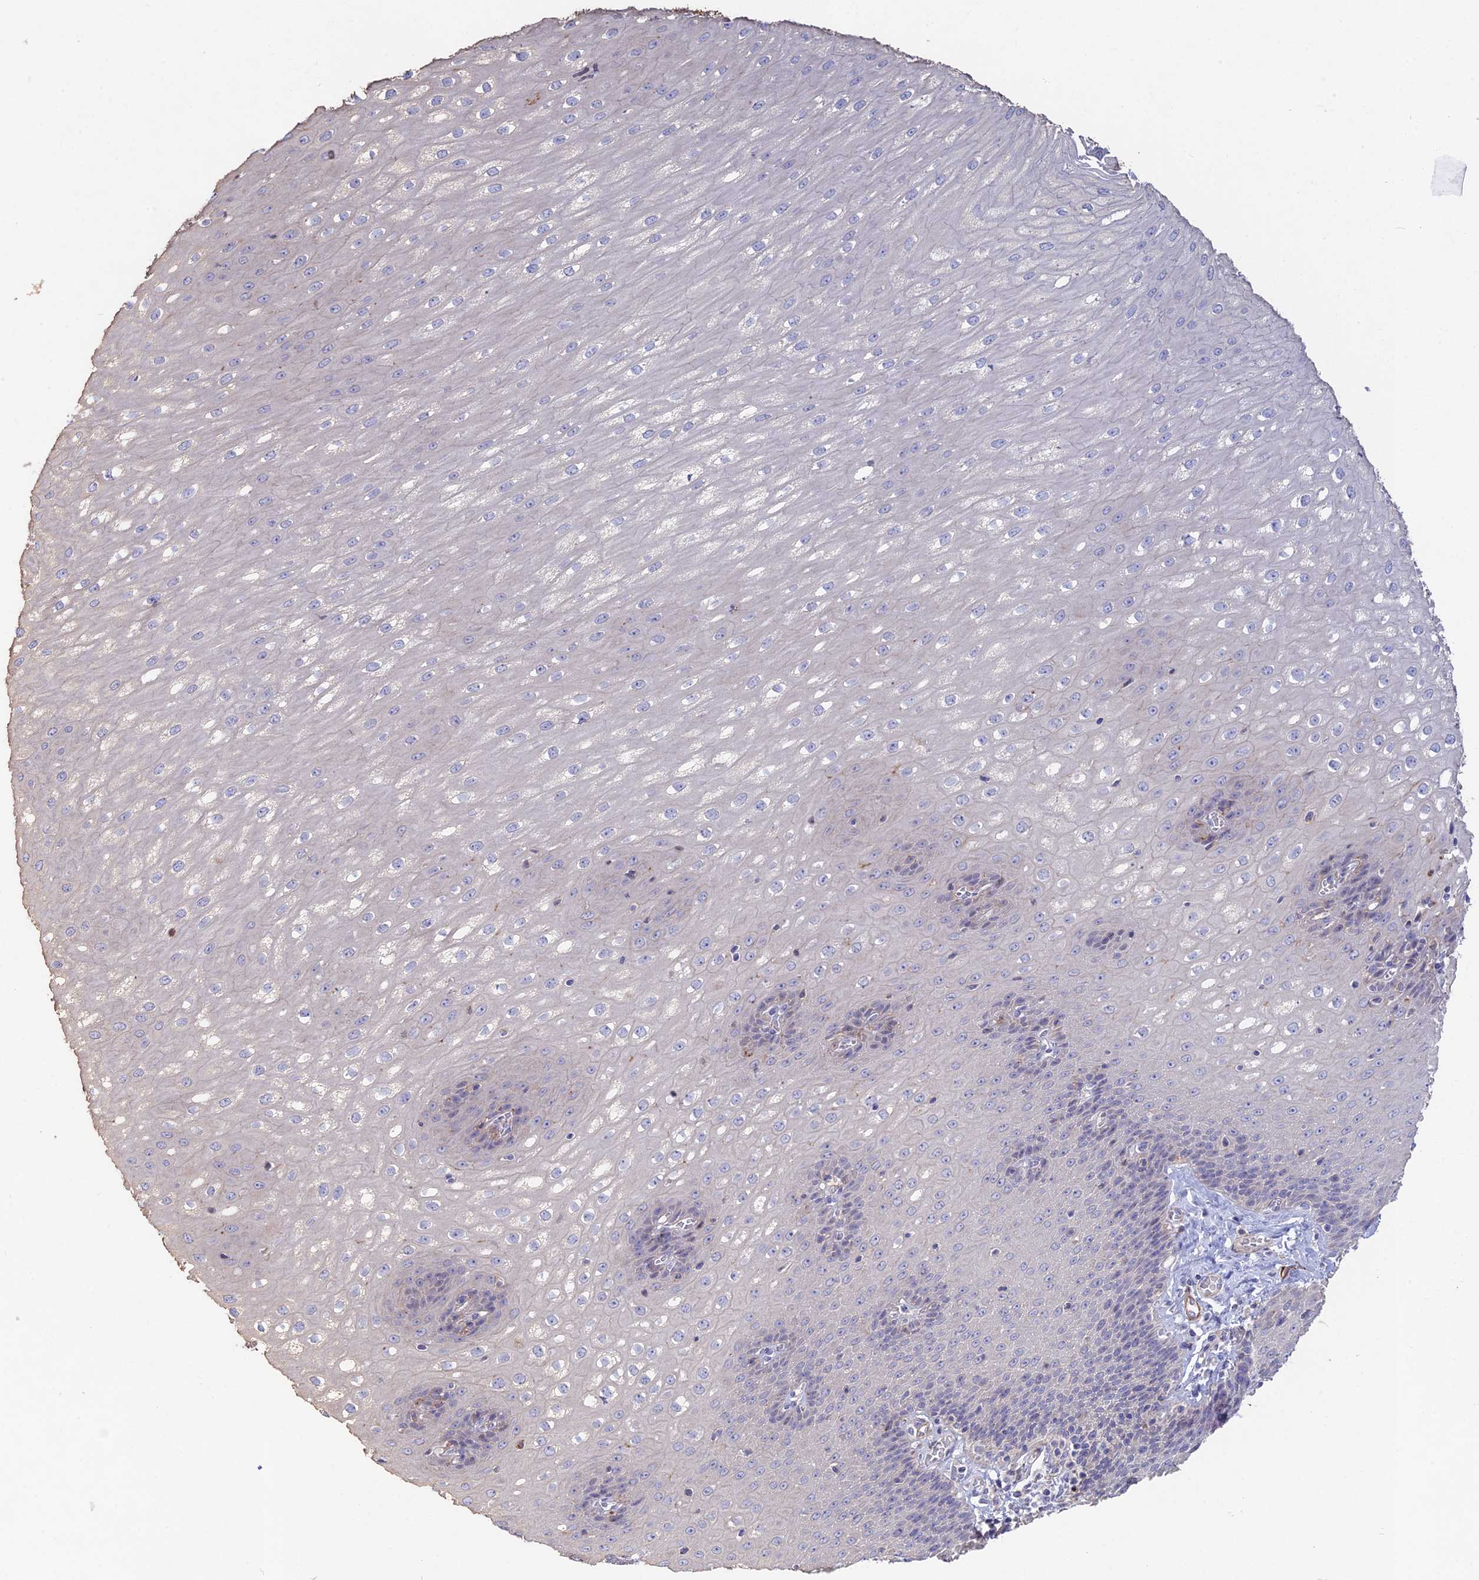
{"staining": {"intensity": "negative", "quantity": "none", "location": "none"}, "tissue": "esophagus", "cell_type": "Squamous epithelial cells", "image_type": "normal", "snomed": [{"axis": "morphology", "description": "Normal tissue, NOS"}, {"axis": "topography", "description": "Esophagus"}], "caption": "The photomicrograph reveals no significant expression in squamous epithelial cells of esophagus. (DAB (3,3'-diaminobenzidine) IHC, high magnification).", "gene": "CCDC154", "patient": {"sex": "male", "age": 60}}